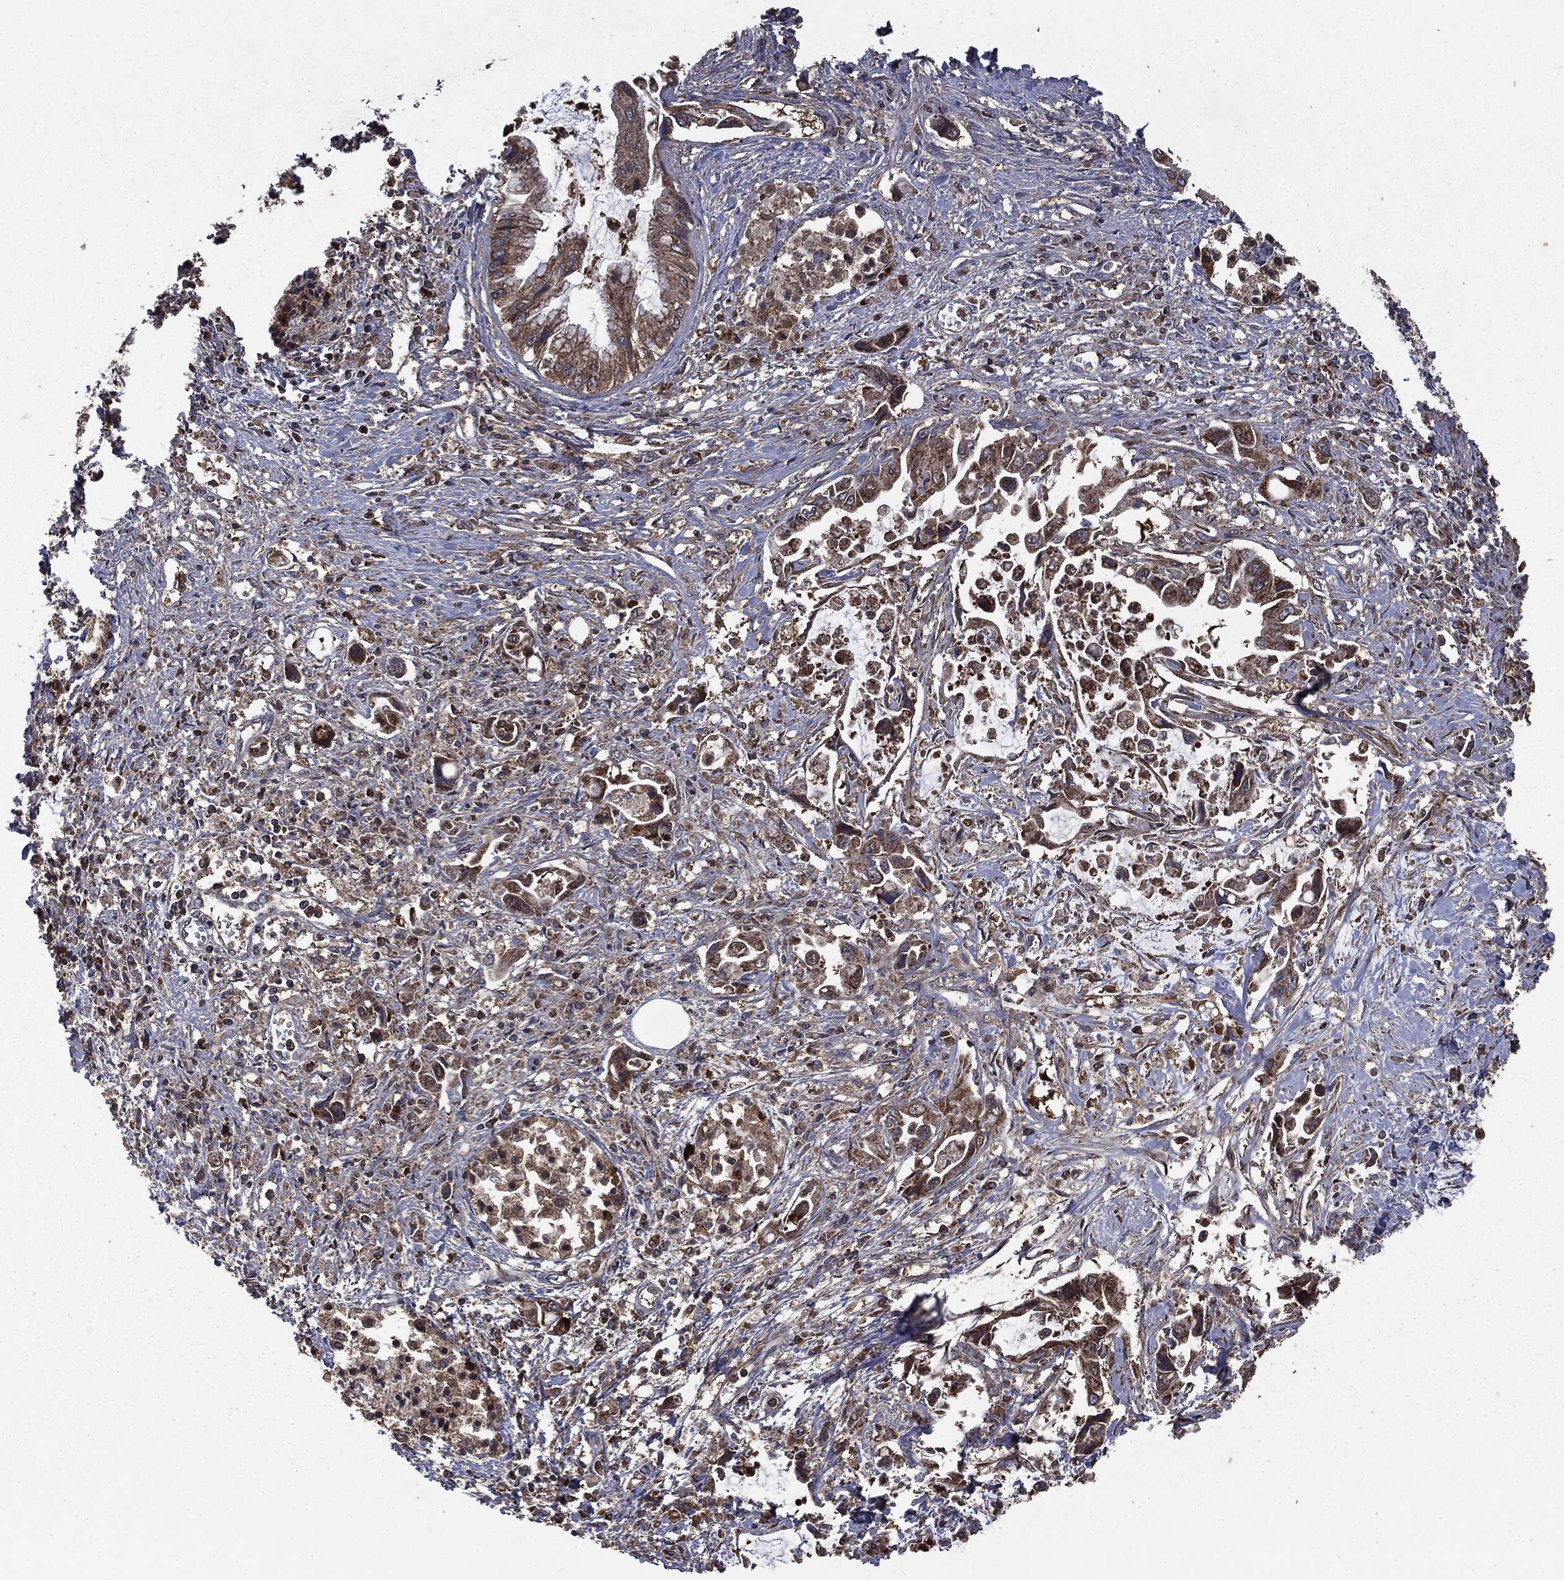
{"staining": {"intensity": "weak", "quantity": "25%-75%", "location": "cytoplasmic/membranous"}, "tissue": "pancreatic cancer", "cell_type": "Tumor cells", "image_type": "cancer", "snomed": [{"axis": "morphology", "description": "Adenocarcinoma, NOS"}, {"axis": "topography", "description": "Pancreas"}], "caption": "Brown immunohistochemical staining in pancreatic cancer reveals weak cytoplasmic/membranous positivity in approximately 25%-75% of tumor cells. (Stains: DAB in brown, nuclei in blue, Microscopy: brightfield microscopy at high magnification).", "gene": "MAPK6", "patient": {"sex": "male", "age": 84}}